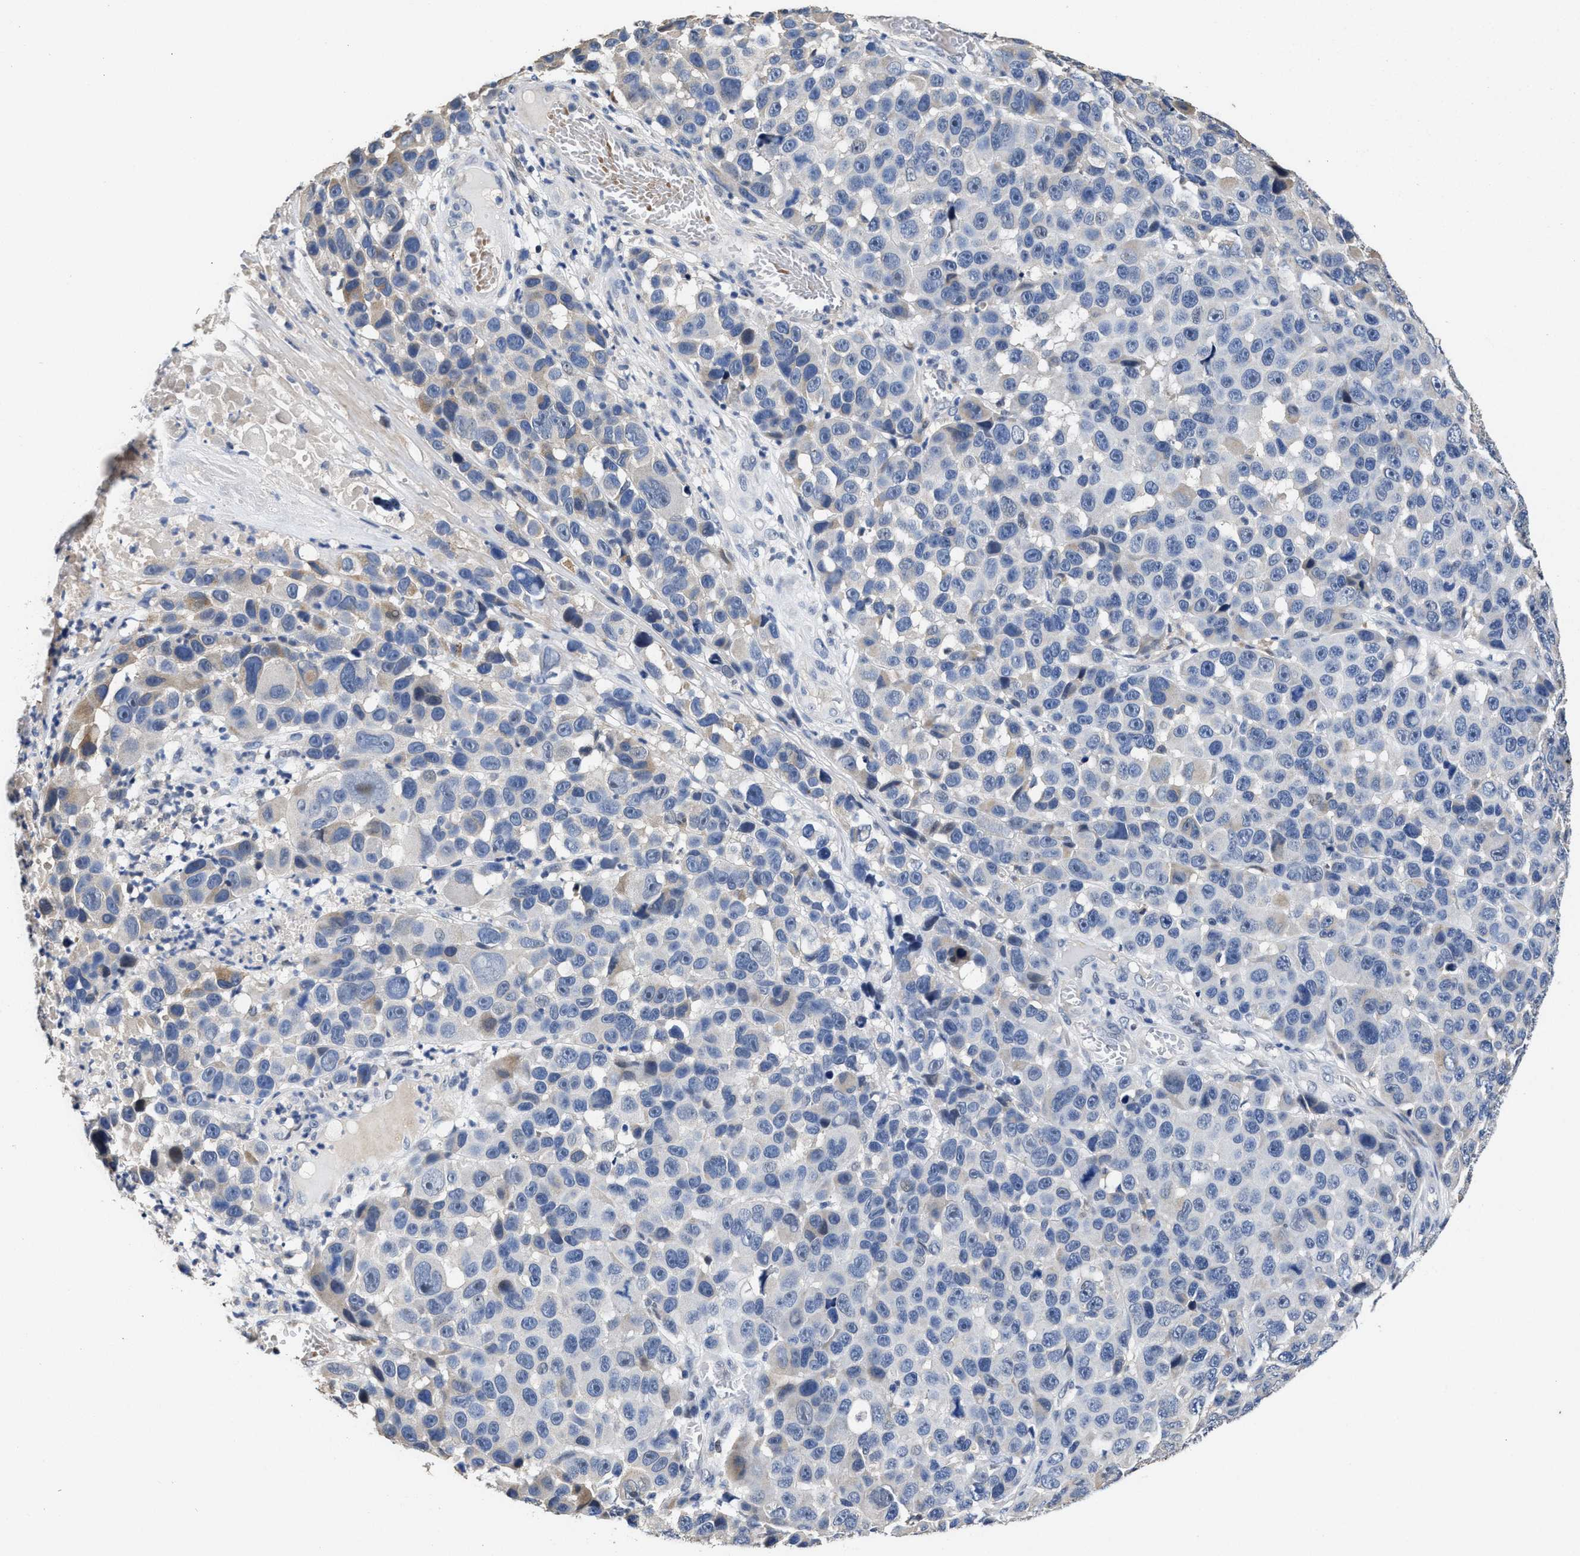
{"staining": {"intensity": "weak", "quantity": "<25%", "location": "cytoplasmic/membranous"}, "tissue": "melanoma", "cell_type": "Tumor cells", "image_type": "cancer", "snomed": [{"axis": "morphology", "description": "Malignant melanoma, NOS"}, {"axis": "topography", "description": "Skin"}], "caption": "Tumor cells are negative for protein expression in human melanoma. Brightfield microscopy of immunohistochemistry (IHC) stained with DAB (3,3'-diaminobenzidine) (brown) and hematoxylin (blue), captured at high magnification.", "gene": "ZFAT", "patient": {"sex": "male", "age": 53}}